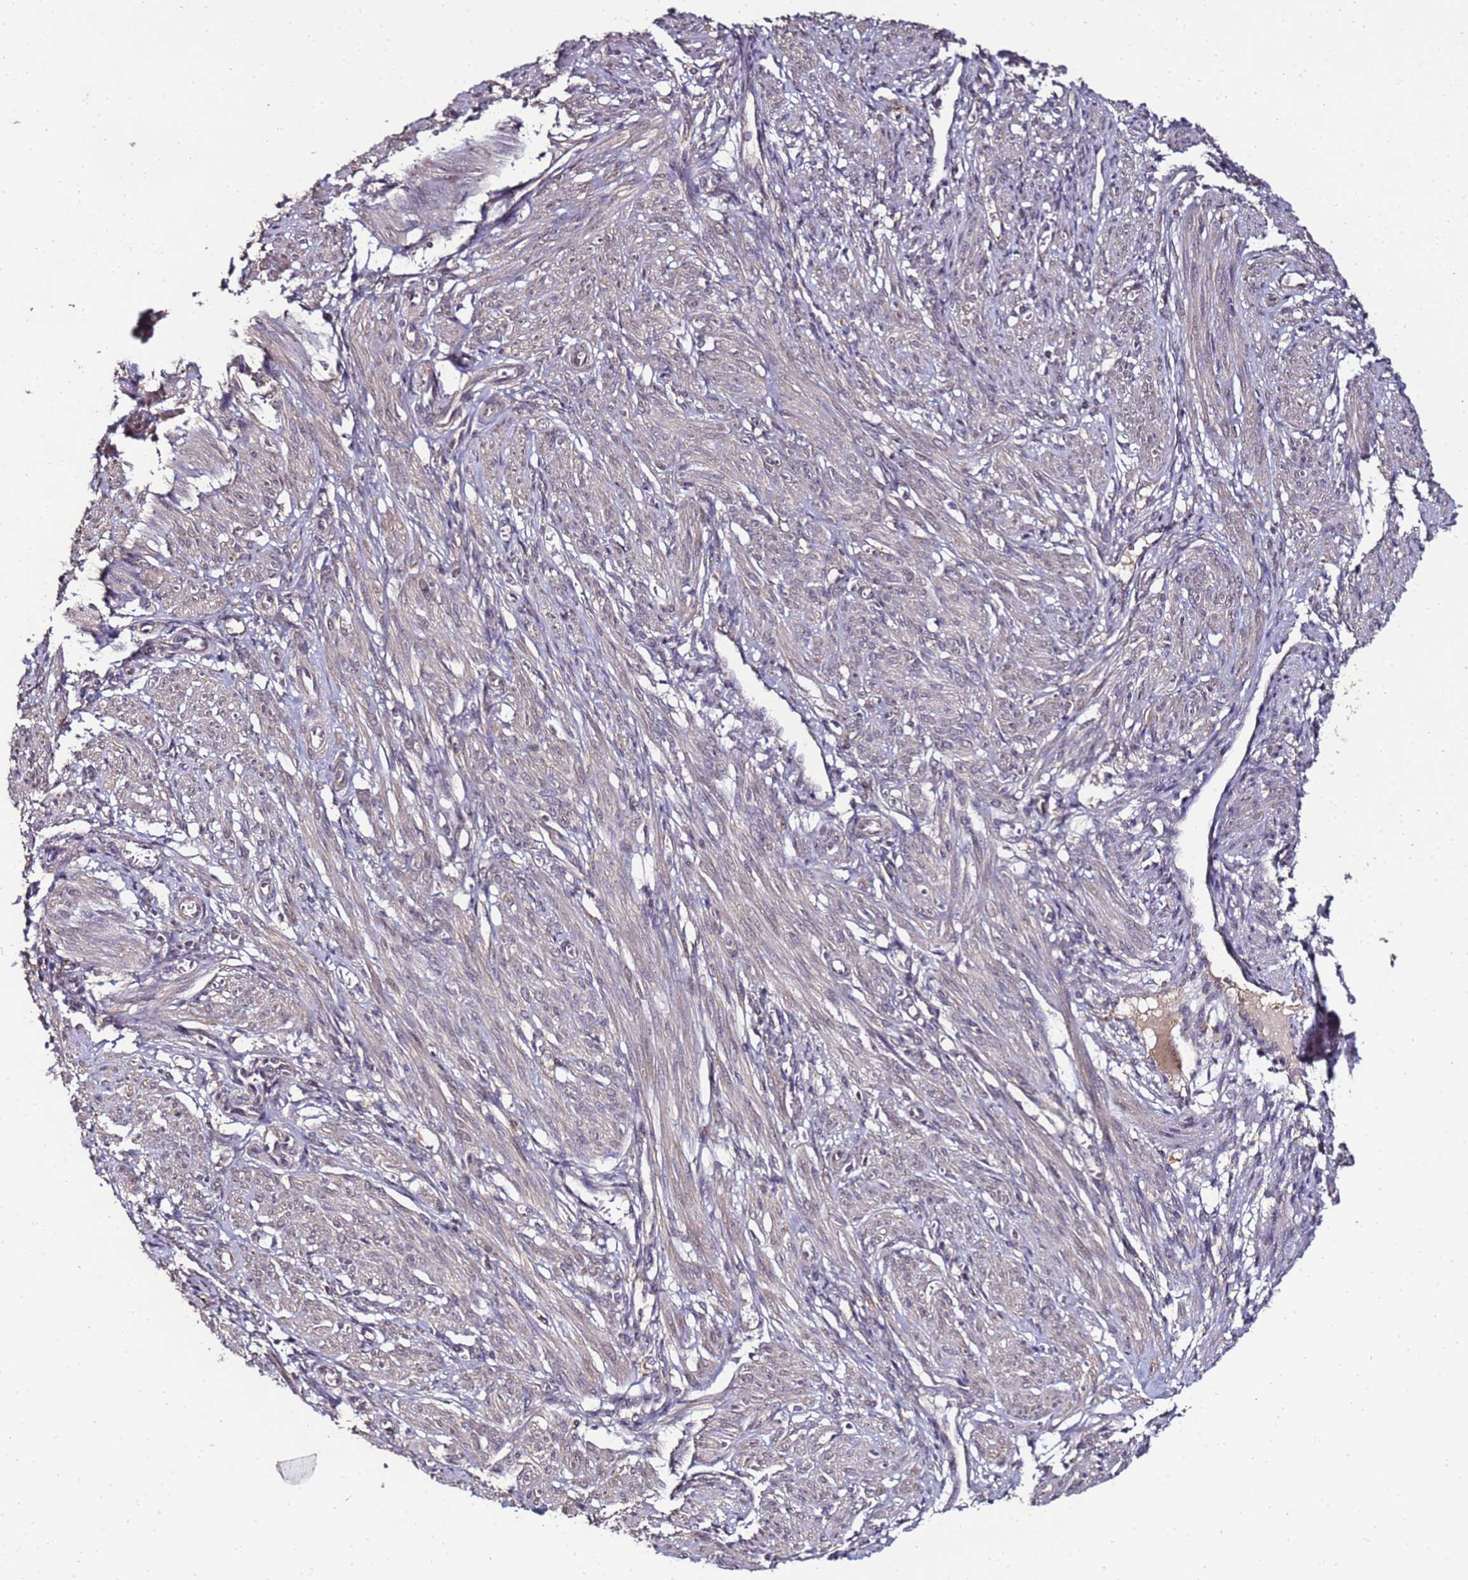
{"staining": {"intensity": "weak", "quantity": "25%-75%", "location": "cytoplasmic/membranous"}, "tissue": "smooth muscle", "cell_type": "Smooth muscle cells", "image_type": "normal", "snomed": [{"axis": "morphology", "description": "Normal tissue, NOS"}, {"axis": "topography", "description": "Smooth muscle"}], "caption": "Human smooth muscle stained for a protein (brown) shows weak cytoplasmic/membranous positive expression in about 25%-75% of smooth muscle cells.", "gene": "ANKRD17", "patient": {"sex": "female", "age": 39}}